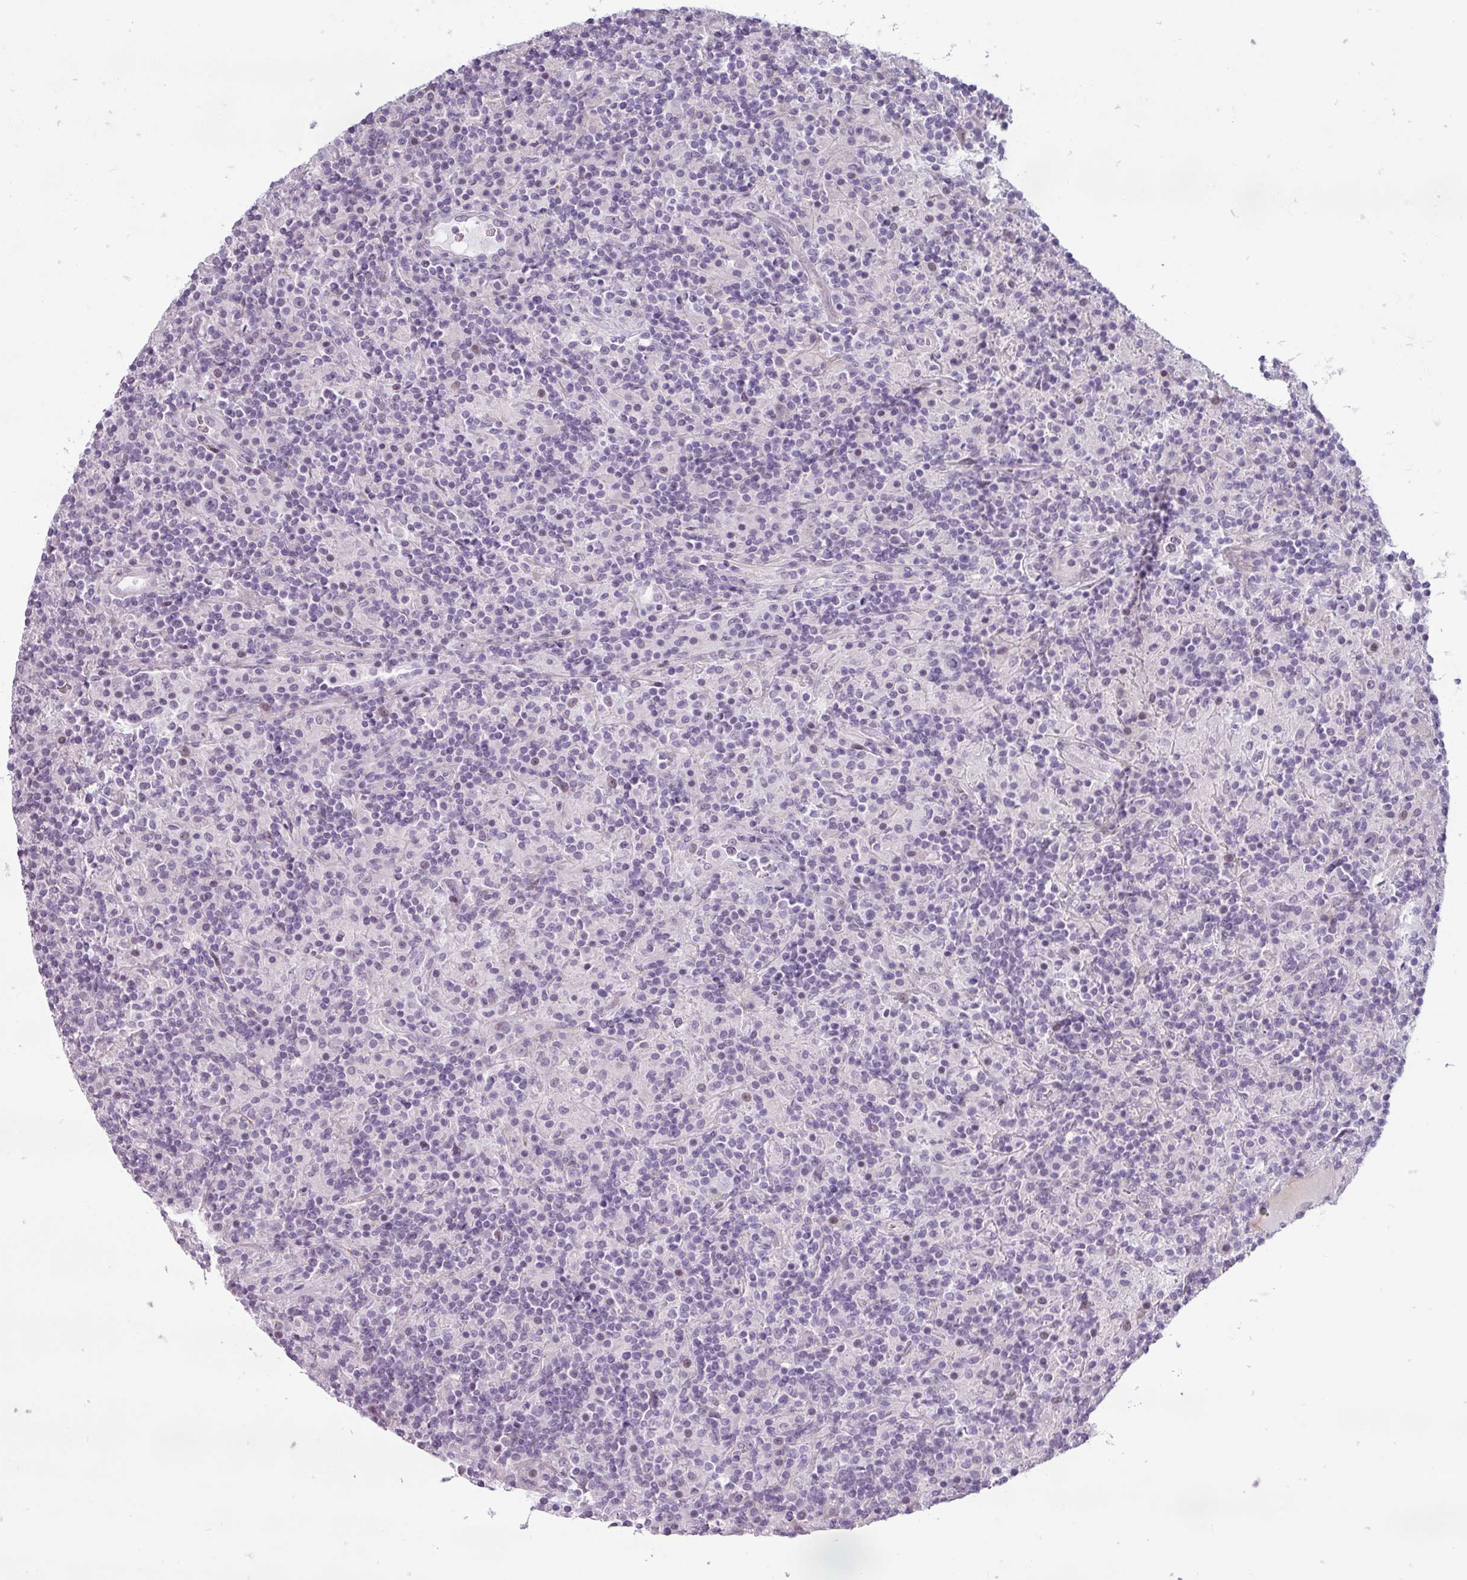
{"staining": {"intensity": "negative", "quantity": "none", "location": "none"}, "tissue": "lymphoma", "cell_type": "Tumor cells", "image_type": "cancer", "snomed": [{"axis": "morphology", "description": "Hodgkin's disease, NOS"}, {"axis": "topography", "description": "Lymph node"}], "caption": "A photomicrograph of lymphoma stained for a protein displays no brown staining in tumor cells. (DAB immunohistochemistry (IHC) with hematoxylin counter stain).", "gene": "CHRDL1", "patient": {"sex": "male", "age": 70}}